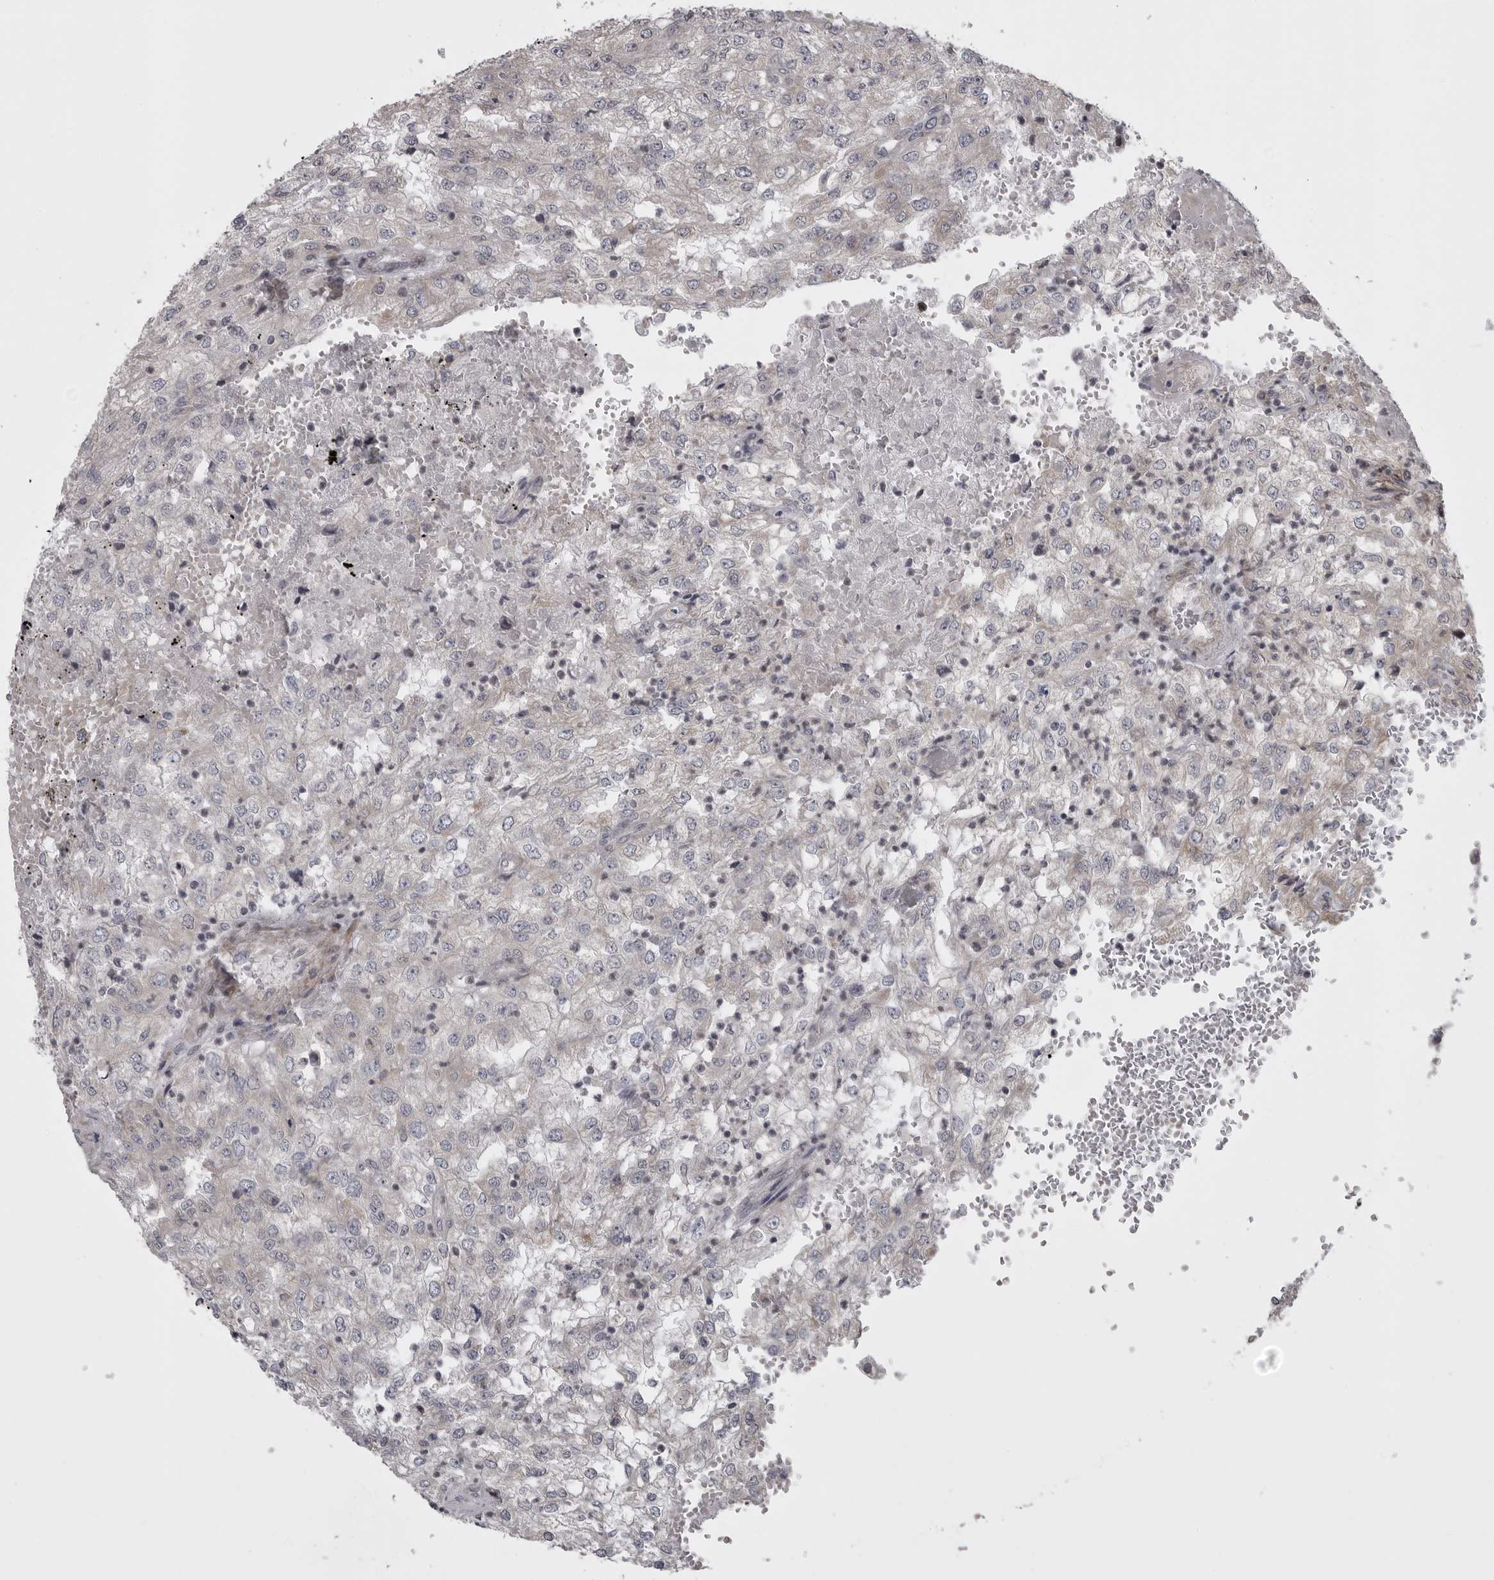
{"staining": {"intensity": "negative", "quantity": "none", "location": "none"}, "tissue": "renal cancer", "cell_type": "Tumor cells", "image_type": "cancer", "snomed": [{"axis": "morphology", "description": "Adenocarcinoma, NOS"}, {"axis": "topography", "description": "Kidney"}], "caption": "The micrograph demonstrates no staining of tumor cells in renal cancer (adenocarcinoma).", "gene": "ZNRF1", "patient": {"sex": "female", "age": 54}}